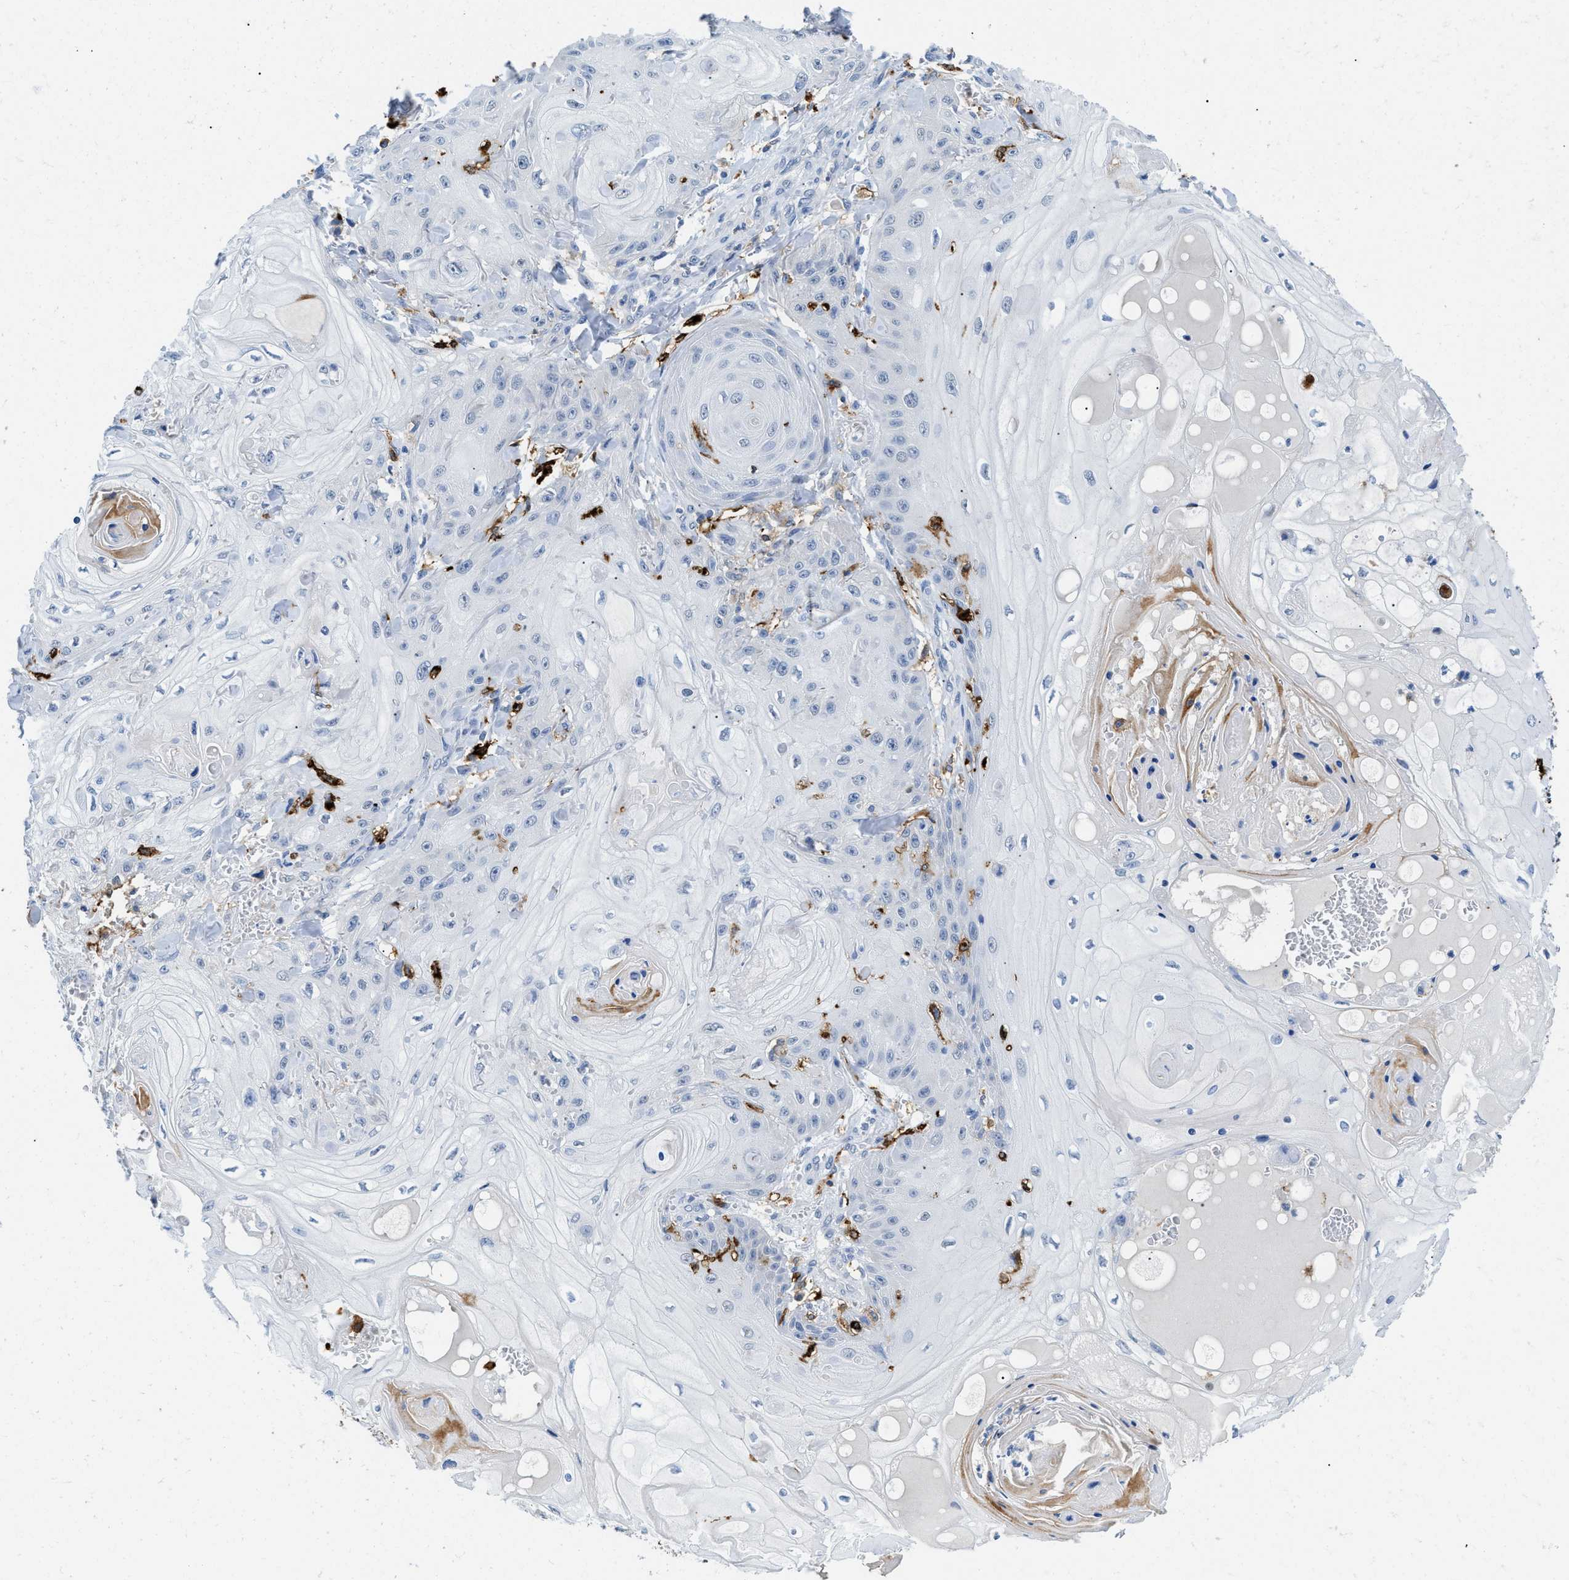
{"staining": {"intensity": "negative", "quantity": "none", "location": "none"}, "tissue": "skin cancer", "cell_type": "Tumor cells", "image_type": "cancer", "snomed": [{"axis": "morphology", "description": "Squamous cell carcinoma, NOS"}, {"axis": "topography", "description": "Skin"}], "caption": "The image shows no significant expression in tumor cells of skin squamous cell carcinoma.", "gene": "CD226", "patient": {"sex": "male", "age": 74}}